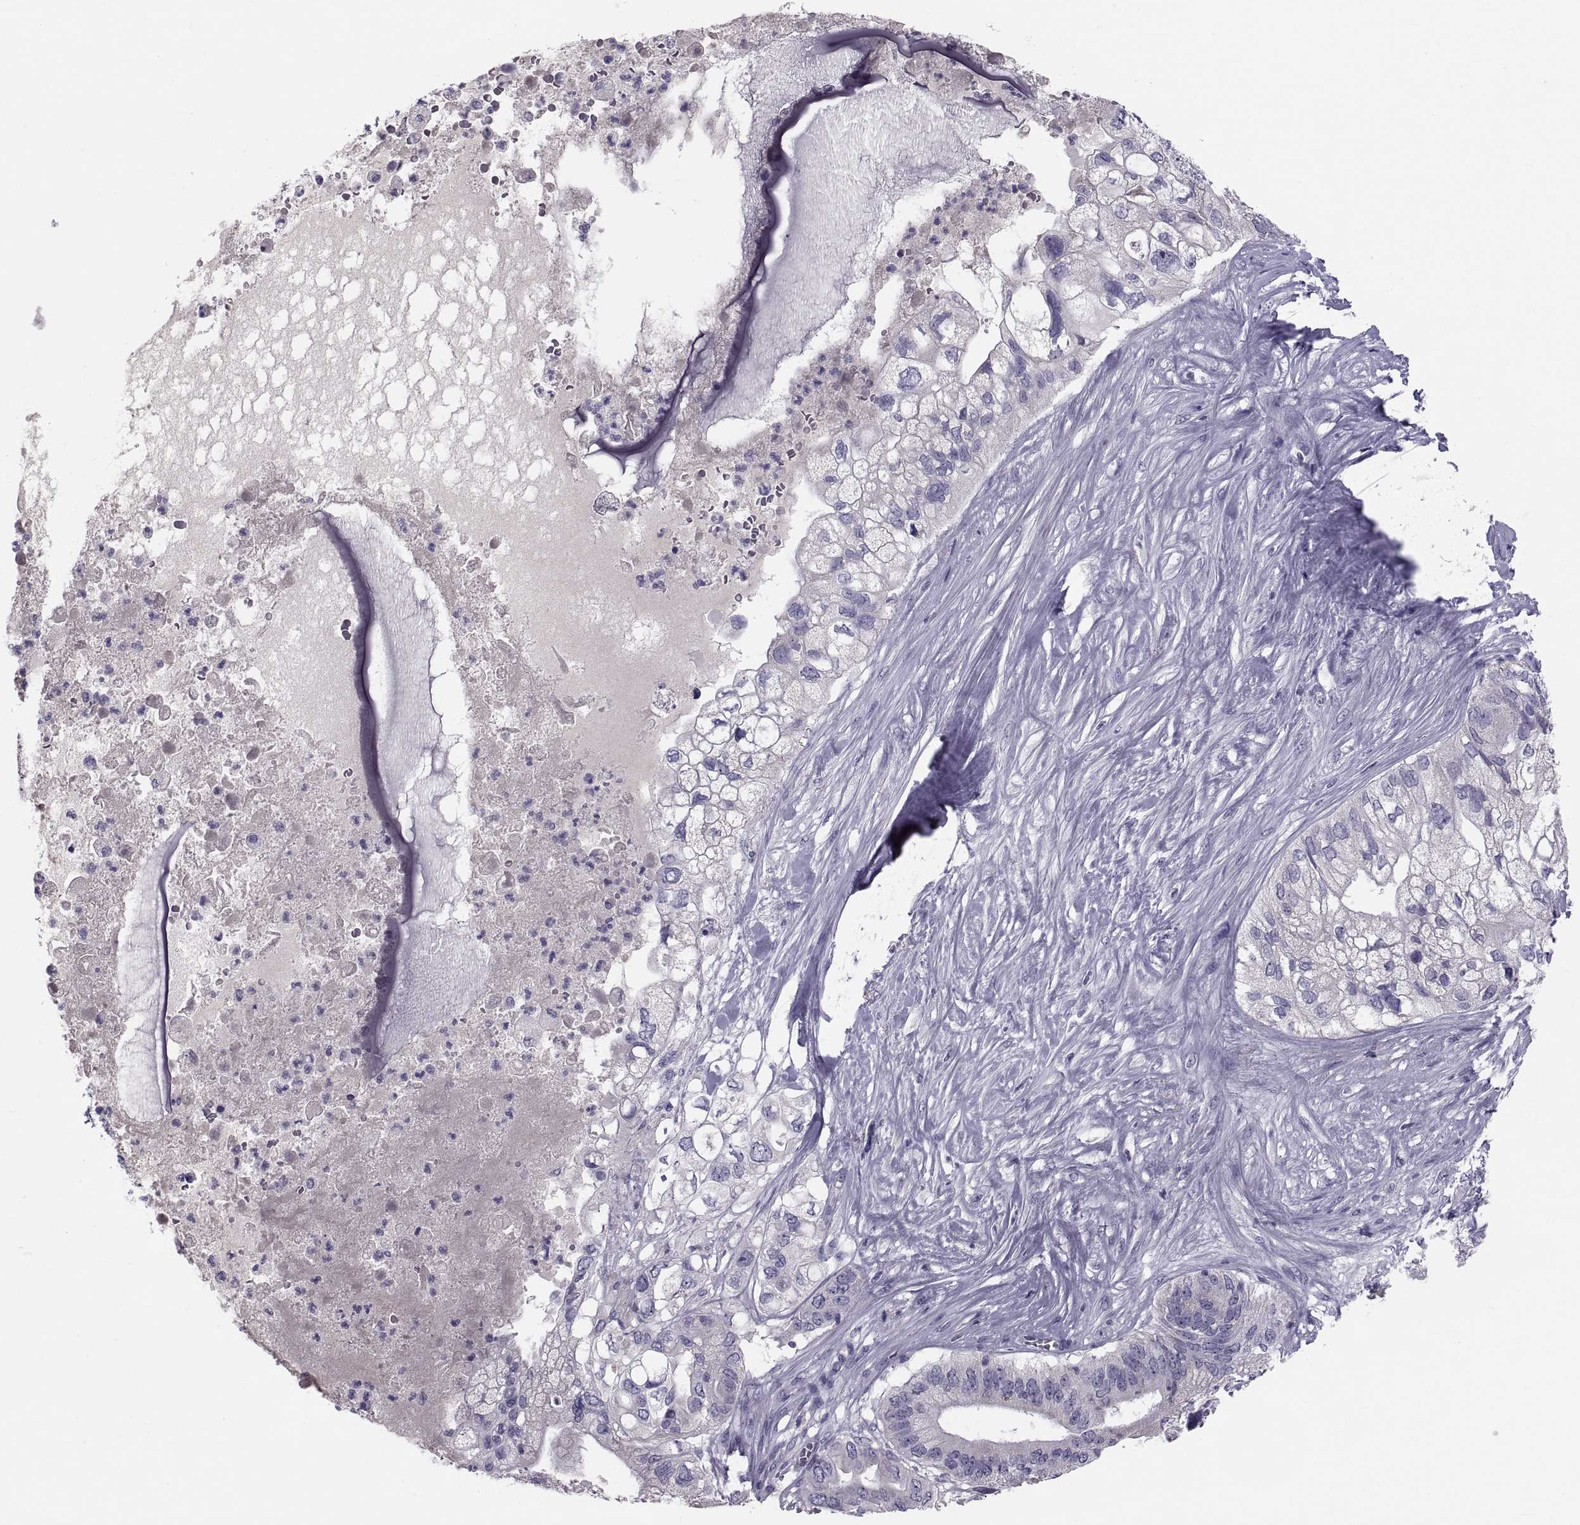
{"staining": {"intensity": "negative", "quantity": "none", "location": "none"}, "tissue": "pancreatic cancer", "cell_type": "Tumor cells", "image_type": "cancer", "snomed": [{"axis": "morphology", "description": "Adenocarcinoma, NOS"}, {"axis": "topography", "description": "Pancreas"}], "caption": "DAB immunohistochemical staining of human pancreatic adenocarcinoma reveals no significant expression in tumor cells.", "gene": "PDZRN4", "patient": {"sex": "female", "age": 72}}